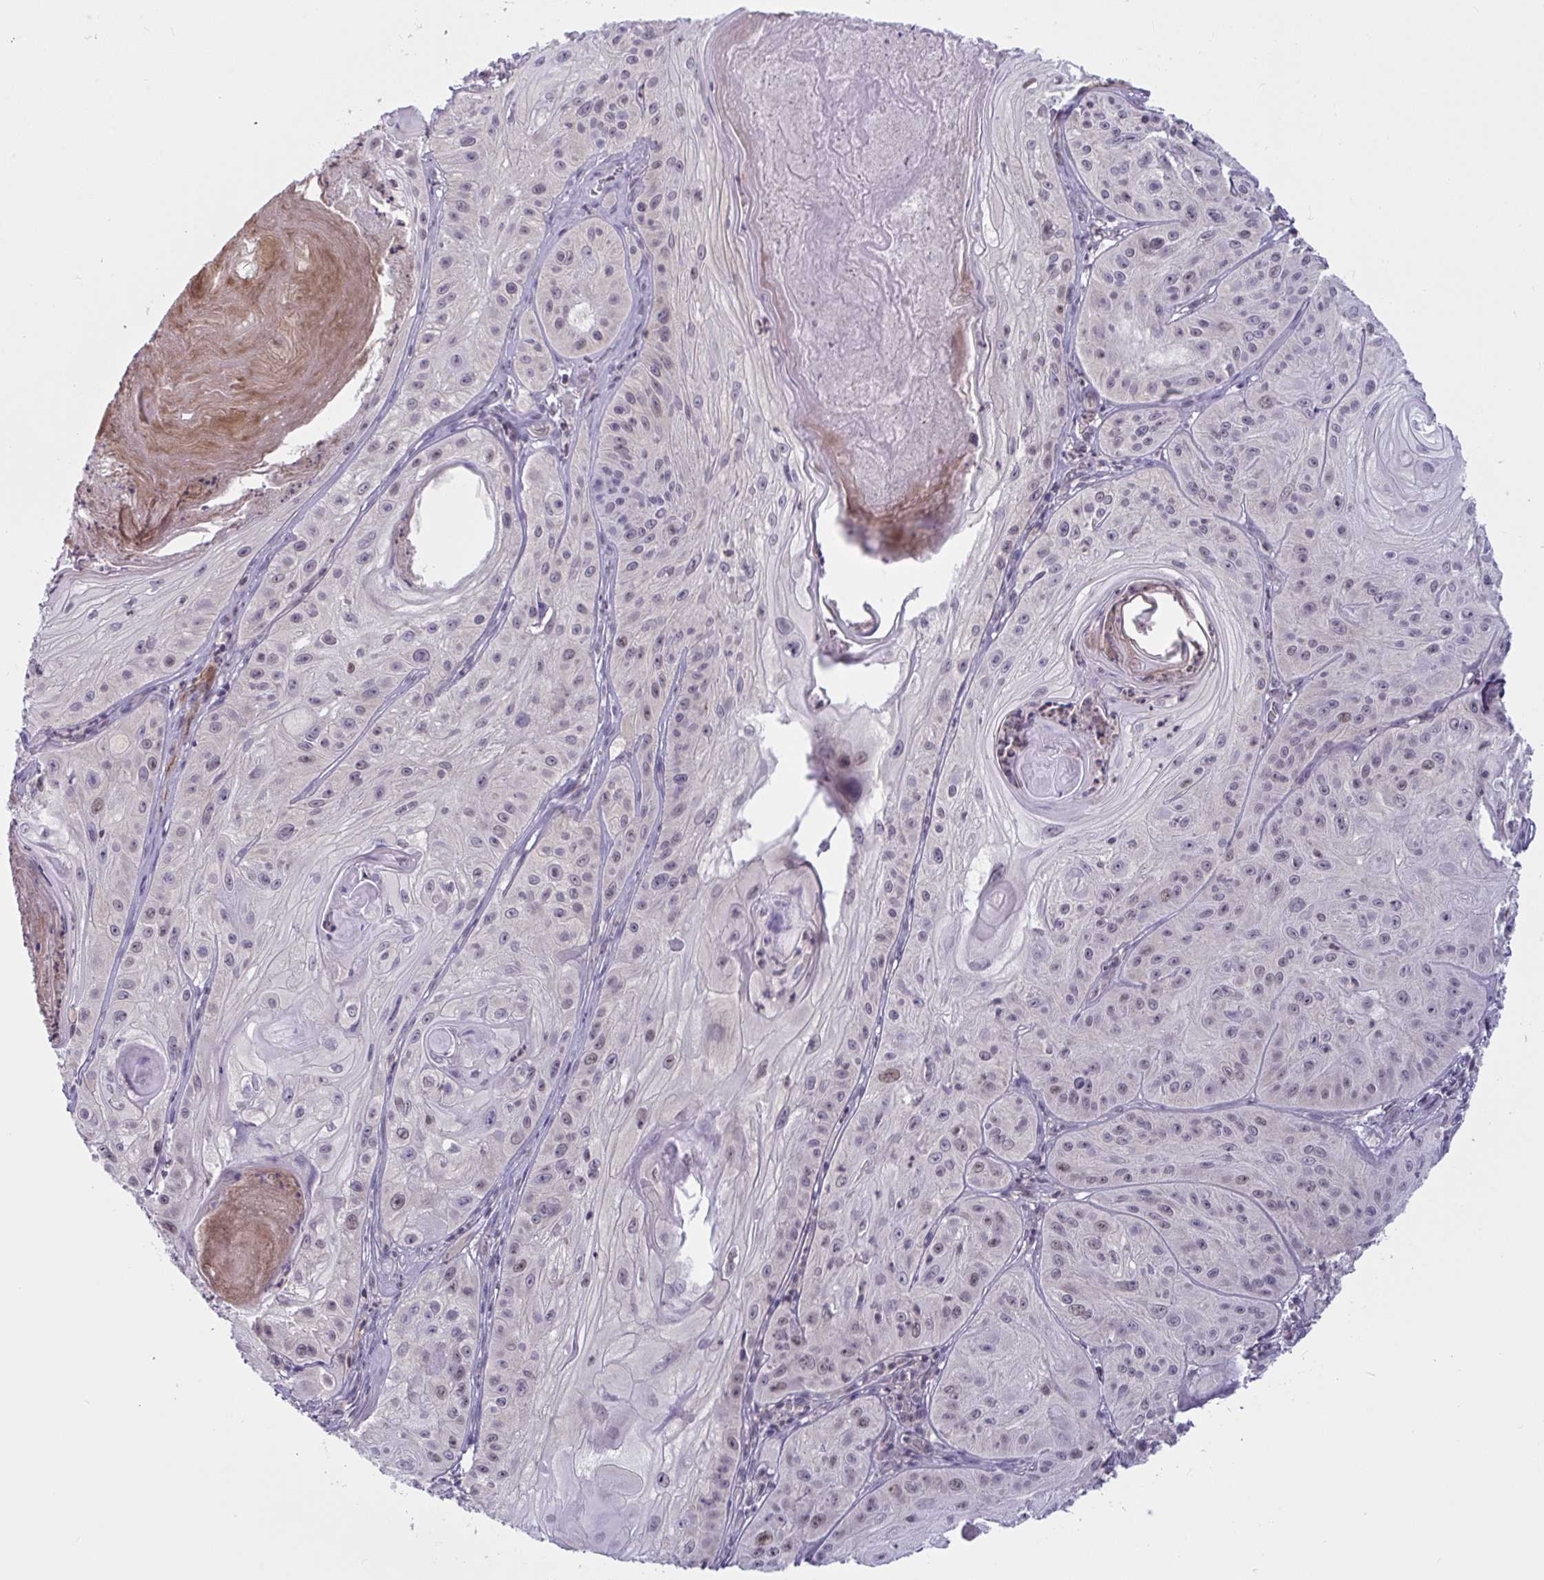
{"staining": {"intensity": "weak", "quantity": "<25%", "location": "nuclear"}, "tissue": "skin cancer", "cell_type": "Tumor cells", "image_type": "cancer", "snomed": [{"axis": "morphology", "description": "Squamous cell carcinoma, NOS"}, {"axis": "topography", "description": "Skin"}], "caption": "Human skin cancer stained for a protein using immunohistochemistry displays no positivity in tumor cells.", "gene": "TSN", "patient": {"sex": "male", "age": 85}}